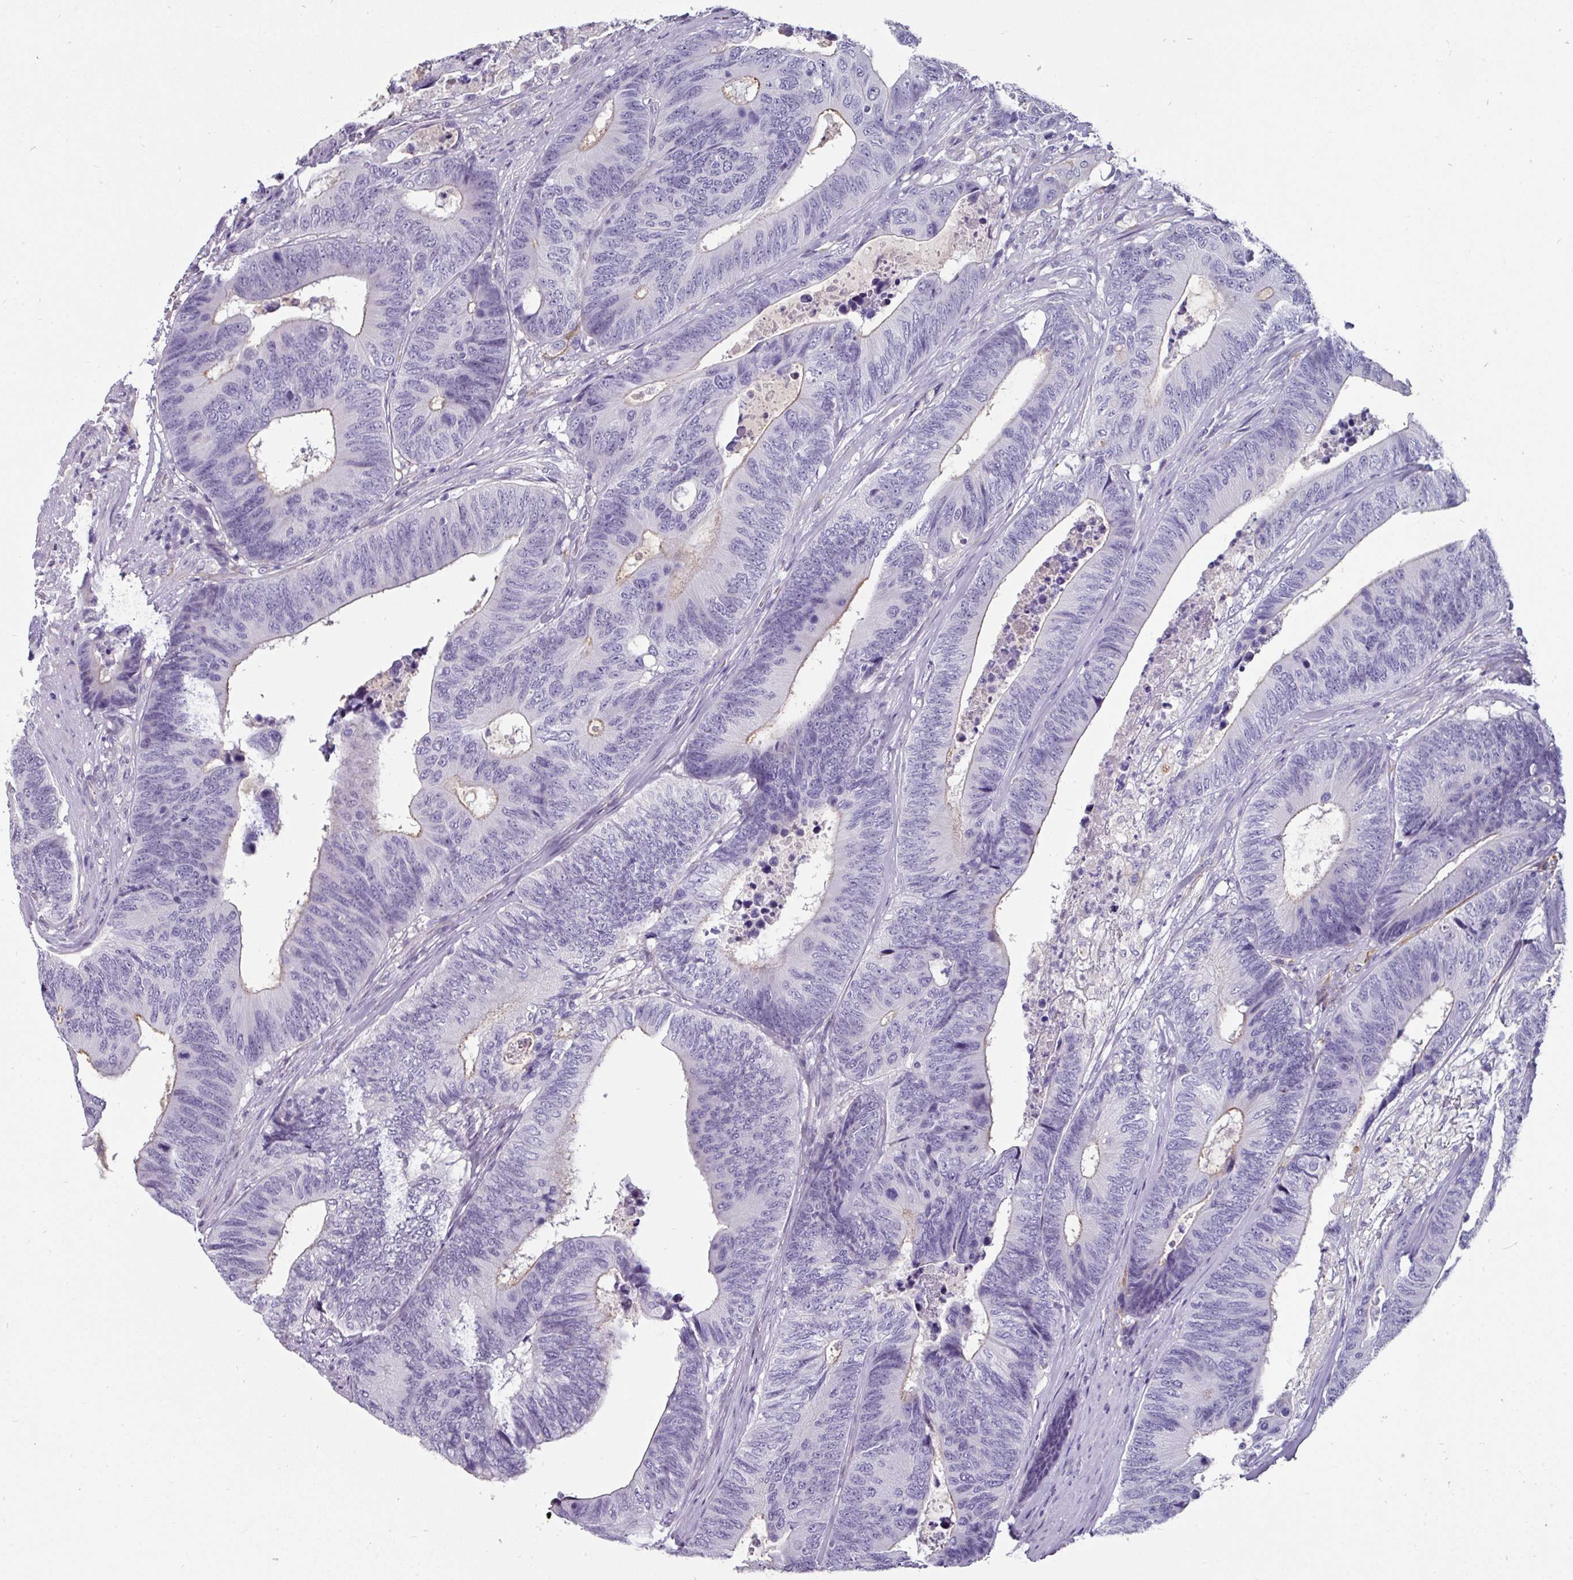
{"staining": {"intensity": "weak", "quantity": "<25%", "location": "cytoplasmic/membranous"}, "tissue": "colorectal cancer", "cell_type": "Tumor cells", "image_type": "cancer", "snomed": [{"axis": "morphology", "description": "Adenocarcinoma, NOS"}, {"axis": "topography", "description": "Colon"}], "caption": "Protein analysis of adenocarcinoma (colorectal) demonstrates no significant staining in tumor cells. The staining was performed using DAB (3,3'-diaminobenzidine) to visualize the protein expression in brown, while the nuclei were stained in blue with hematoxylin (Magnification: 20x).", "gene": "EYA3", "patient": {"sex": "male", "age": 87}}